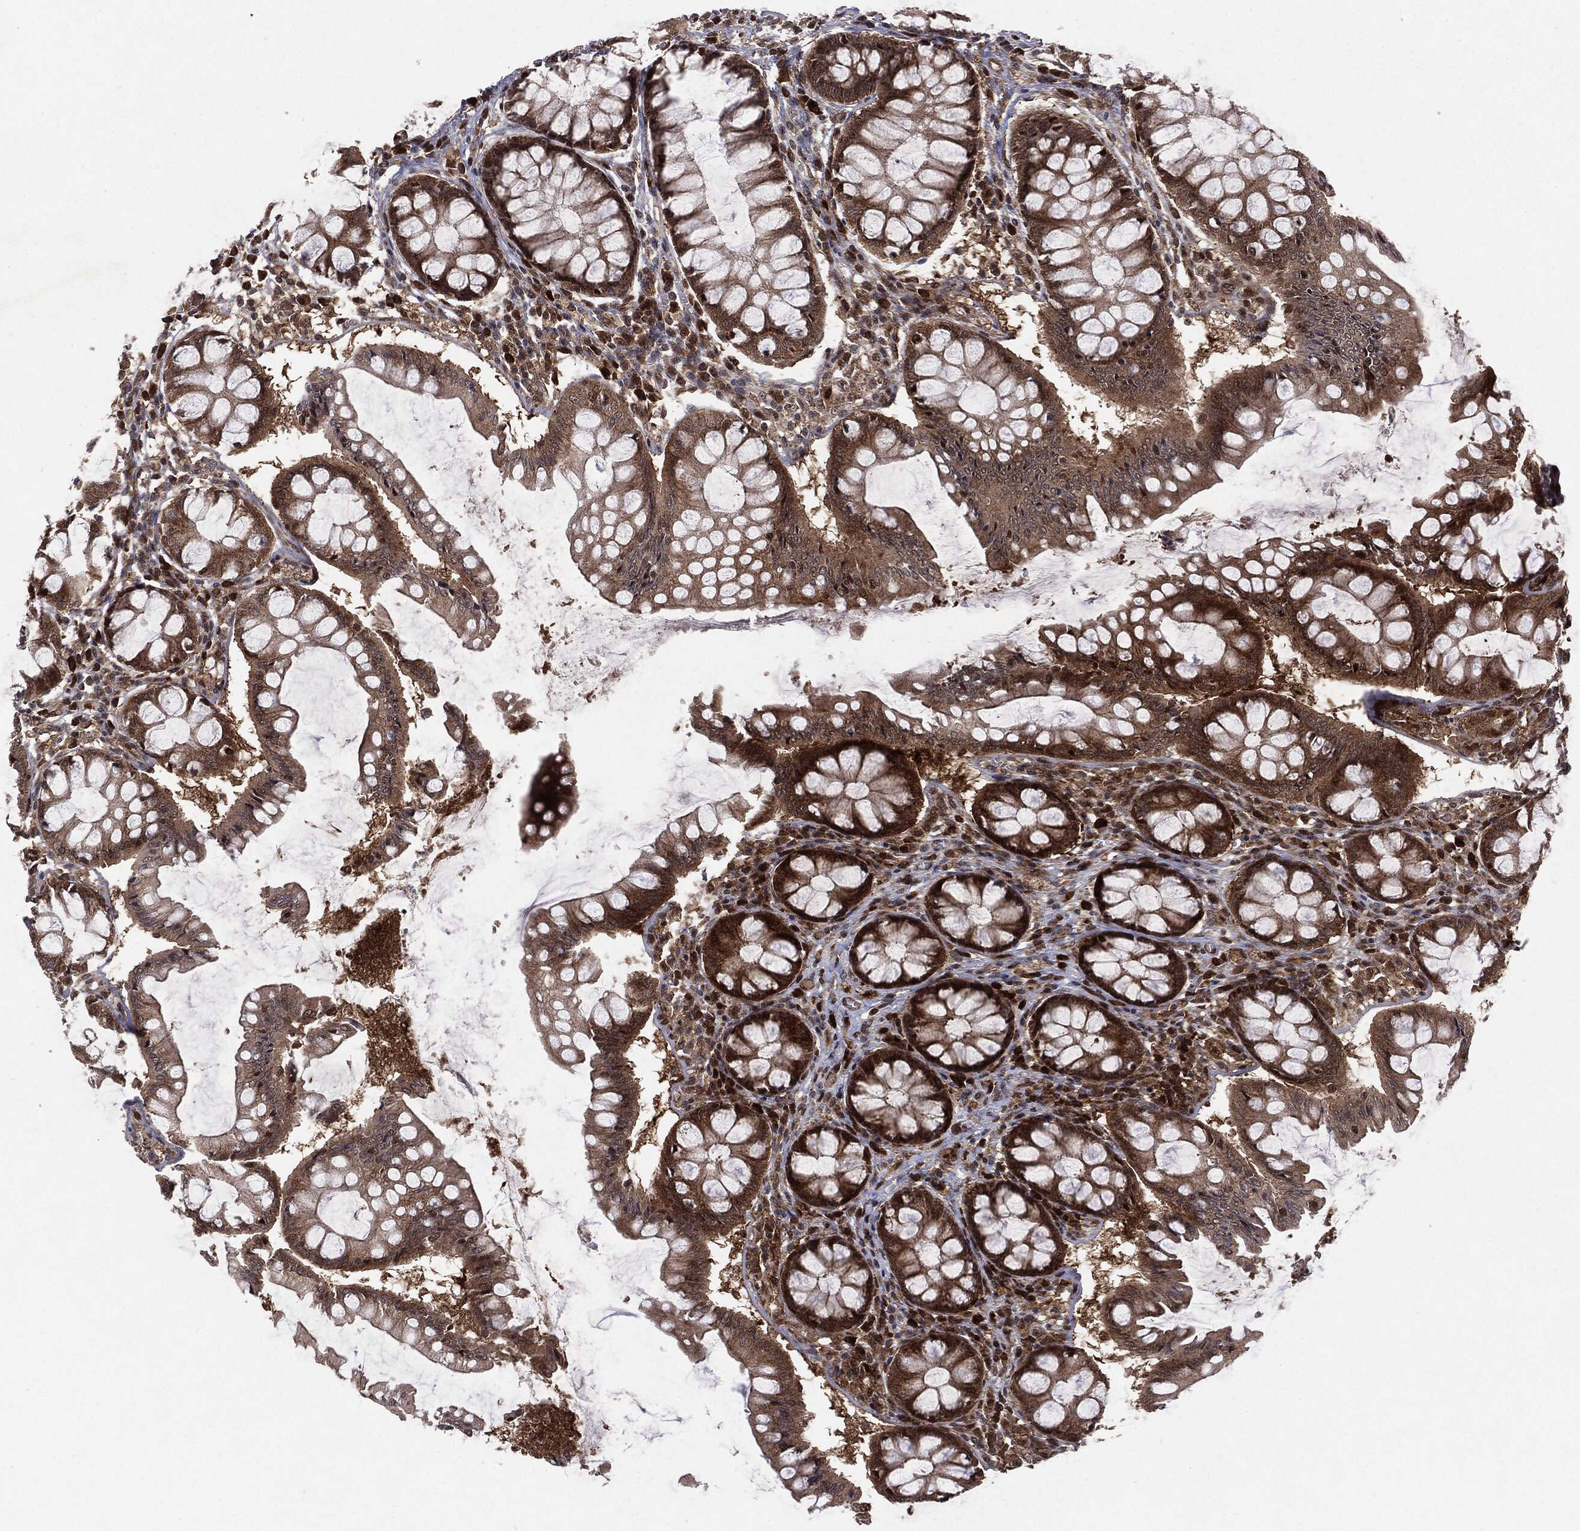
{"staining": {"intensity": "weak", "quantity": ">75%", "location": "cytoplasmic/membranous"}, "tissue": "colon", "cell_type": "Endothelial cells", "image_type": "normal", "snomed": [{"axis": "morphology", "description": "Normal tissue, NOS"}, {"axis": "topography", "description": "Colon"}], "caption": "Protein staining shows weak cytoplasmic/membranous staining in approximately >75% of endothelial cells in normal colon.", "gene": "OTUB1", "patient": {"sex": "female", "age": 65}}